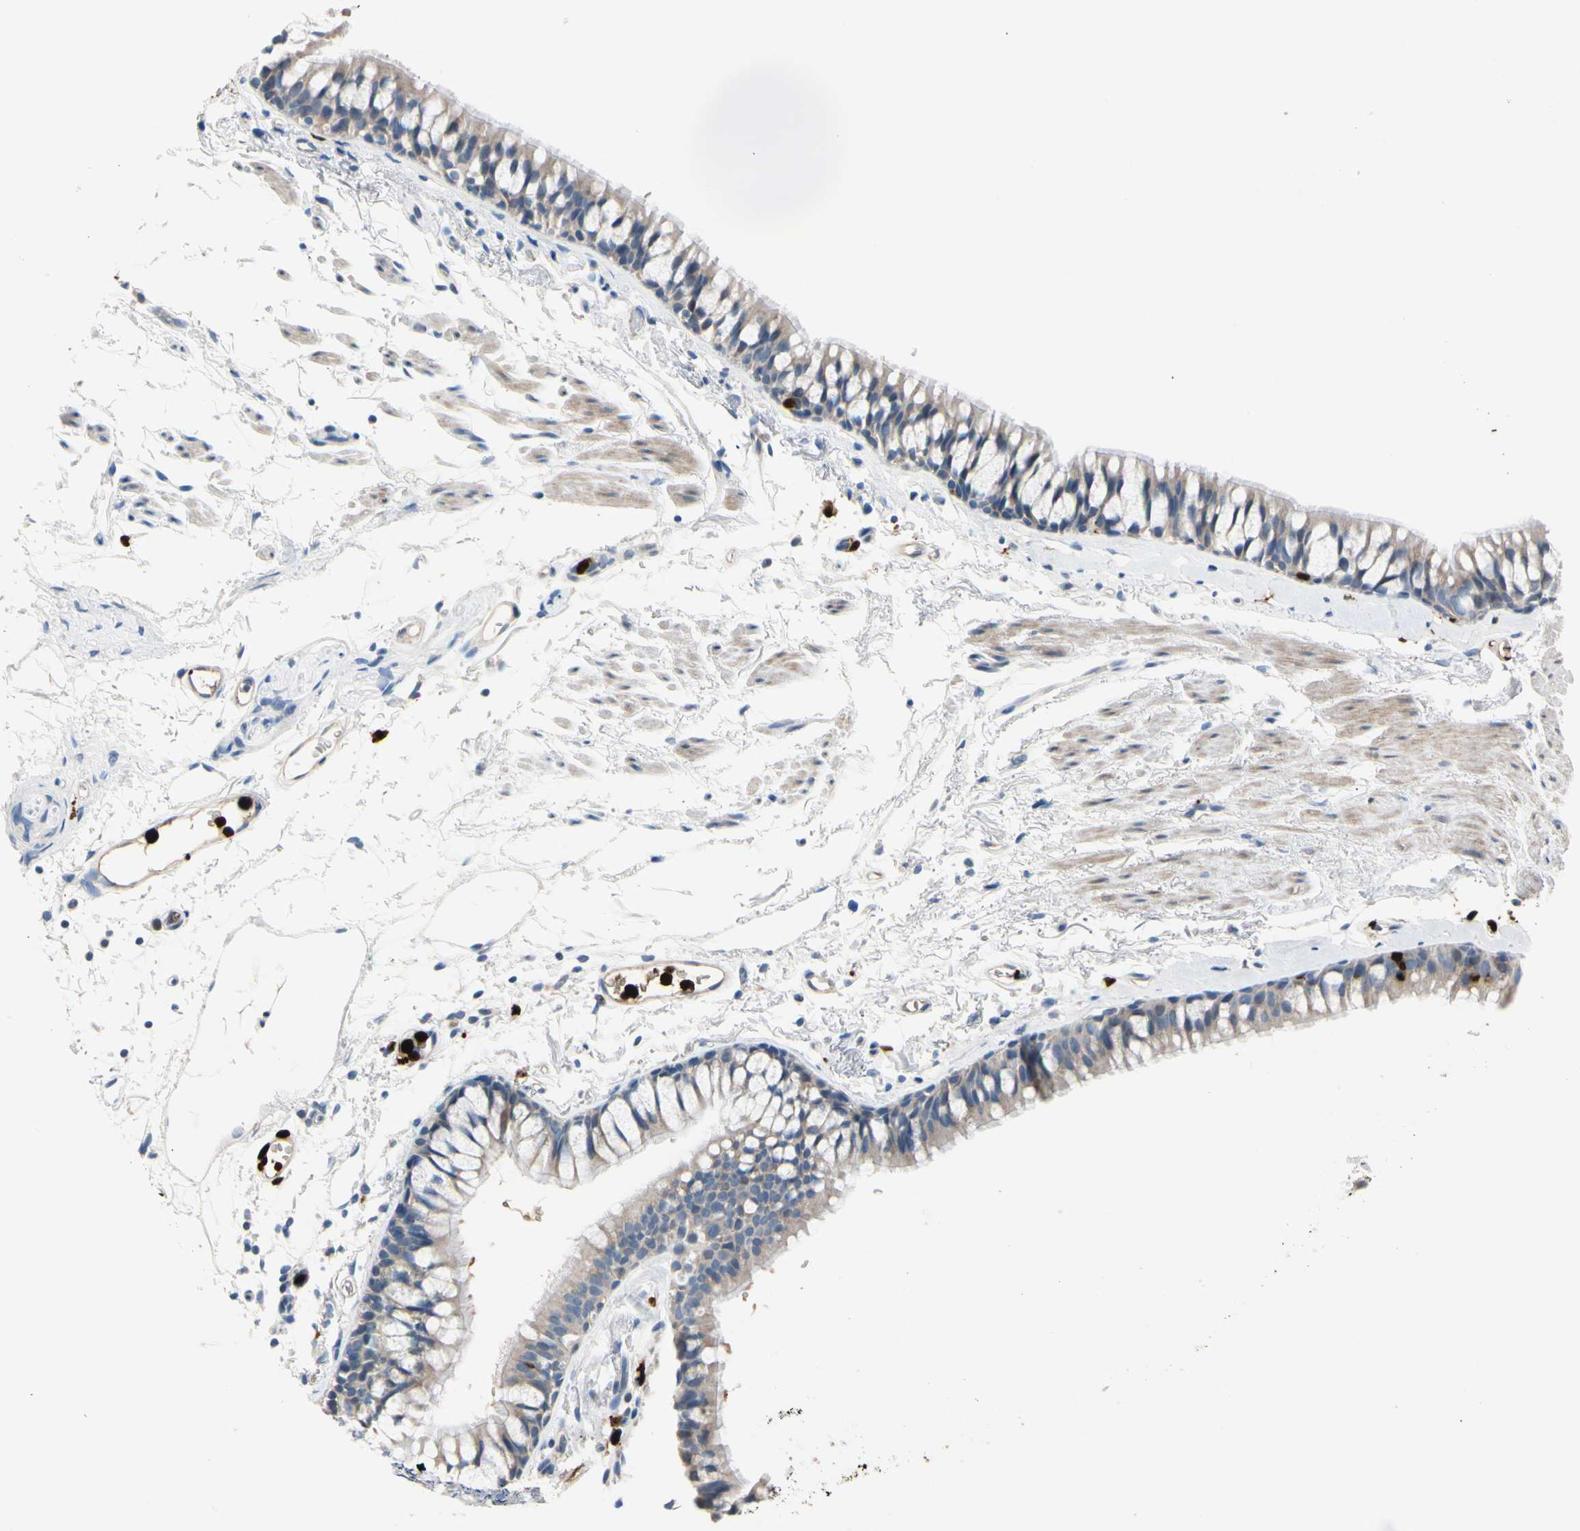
{"staining": {"intensity": "weak", "quantity": ">75%", "location": "cytoplasmic/membranous"}, "tissue": "bronchus", "cell_type": "Respiratory epithelial cells", "image_type": "normal", "snomed": [{"axis": "morphology", "description": "Normal tissue, NOS"}, {"axis": "topography", "description": "Bronchus"}], "caption": "Immunohistochemistry (DAB (3,3'-diaminobenzidine)) staining of benign human bronchus displays weak cytoplasmic/membranous protein positivity in about >75% of respiratory epithelial cells.", "gene": "TRAF5", "patient": {"sex": "female", "age": 73}}